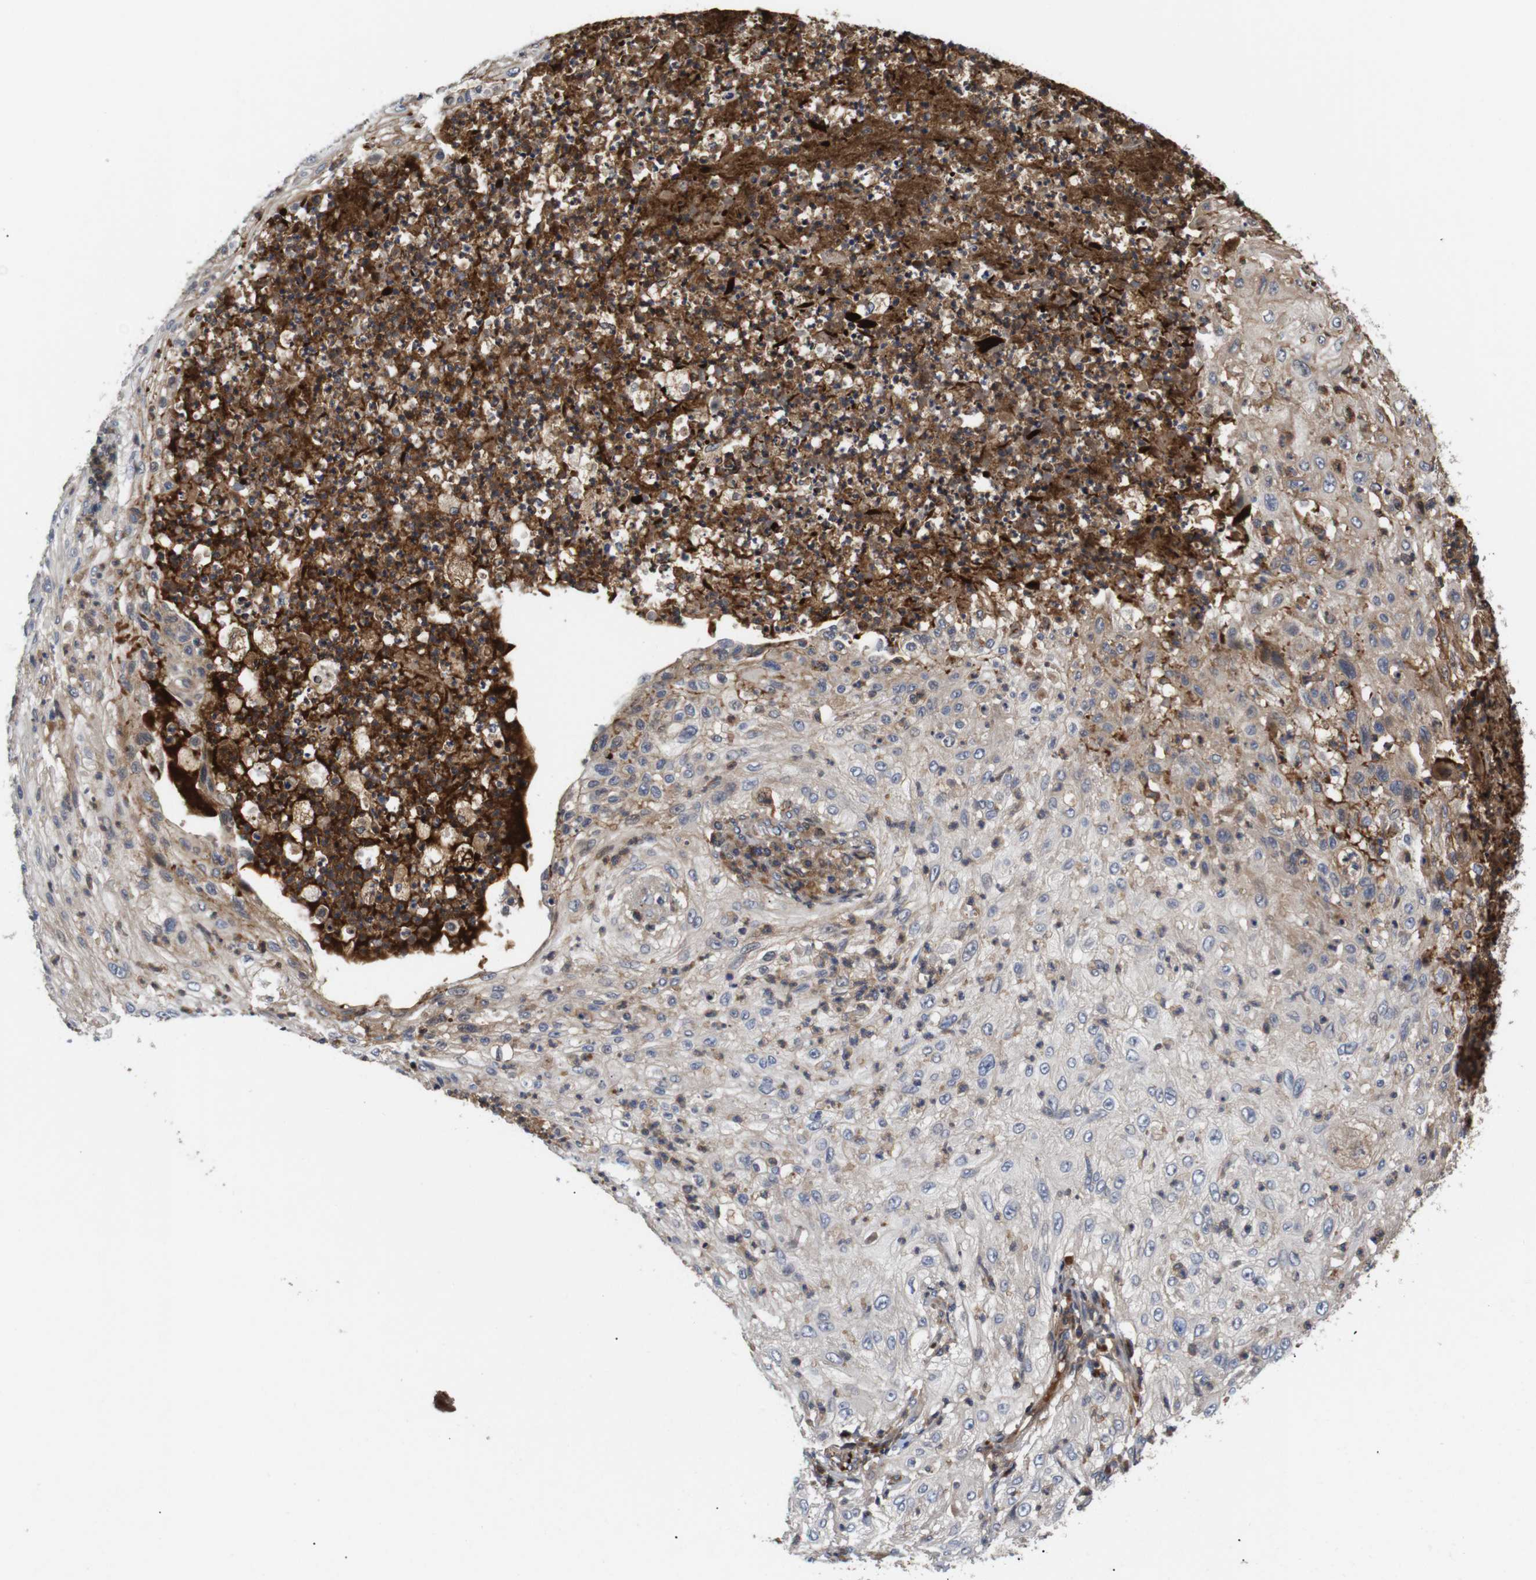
{"staining": {"intensity": "weak", "quantity": "<25%", "location": "cytoplasmic/membranous"}, "tissue": "lung cancer", "cell_type": "Tumor cells", "image_type": "cancer", "snomed": [{"axis": "morphology", "description": "Inflammation, NOS"}, {"axis": "morphology", "description": "Squamous cell carcinoma, NOS"}, {"axis": "topography", "description": "Lymph node"}, {"axis": "topography", "description": "Soft tissue"}, {"axis": "topography", "description": "Lung"}], "caption": "Lung cancer (squamous cell carcinoma) stained for a protein using immunohistochemistry (IHC) exhibits no staining tumor cells.", "gene": "SPRY3", "patient": {"sex": "male", "age": 66}}